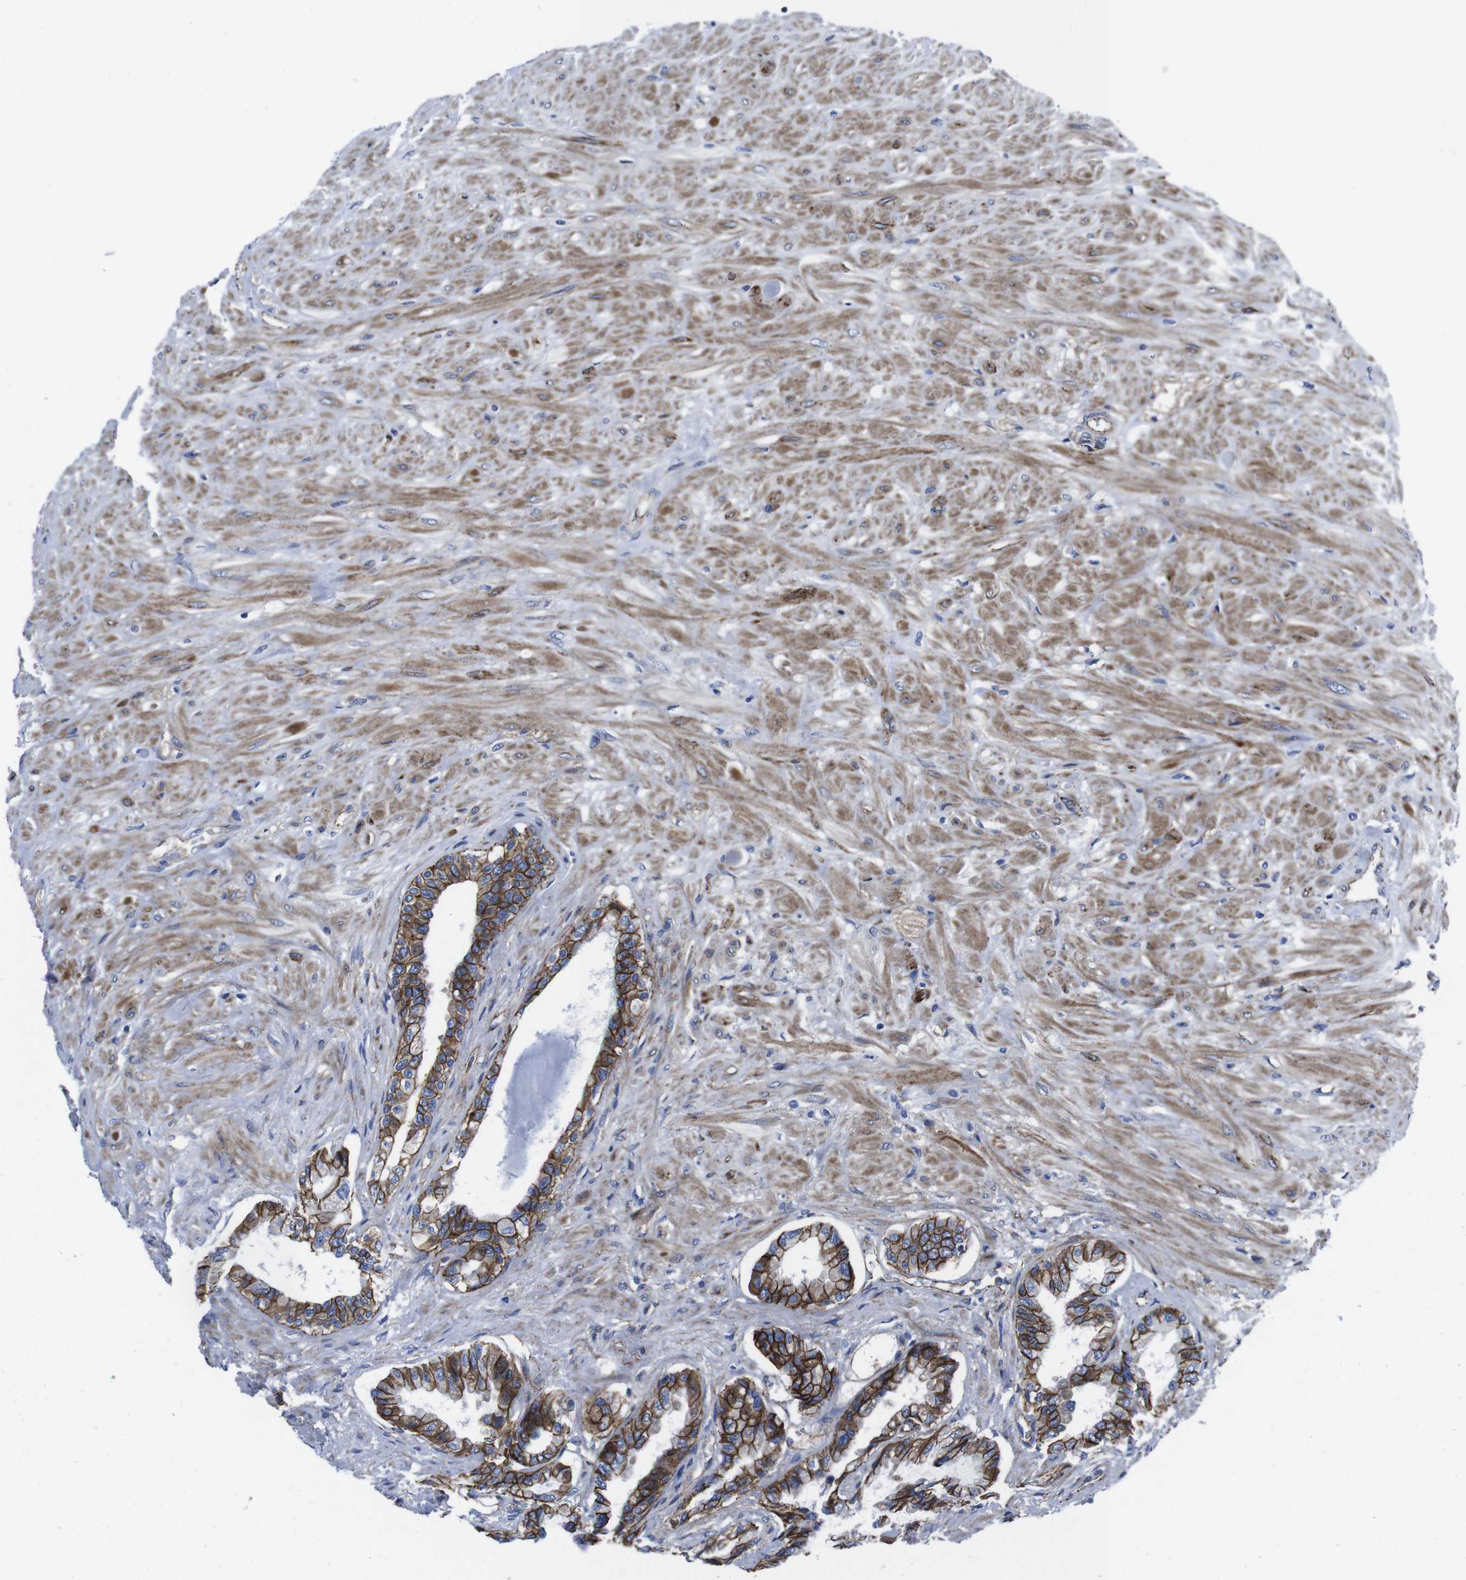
{"staining": {"intensity": "strong", "quantity": ">75%", "location": "cytoplasmic/membranous"}, "tissue": "seminal vesicle", "cell_type": "Glandular cells", "image_type": "normal", "snomed": [{"axis": "morphology", "description": "Normal tissue, NOS"}, {"axis": "topography", "description": "Seminal veicle"}], "caption": "Human seminal vesicle stained for a protein (brown) demonstrates strong cytoplasmic/membranous positive expression in about >75% of glandular cells.", "gene": "NUMB", "patient": {"sex": "male", "age": 61}}